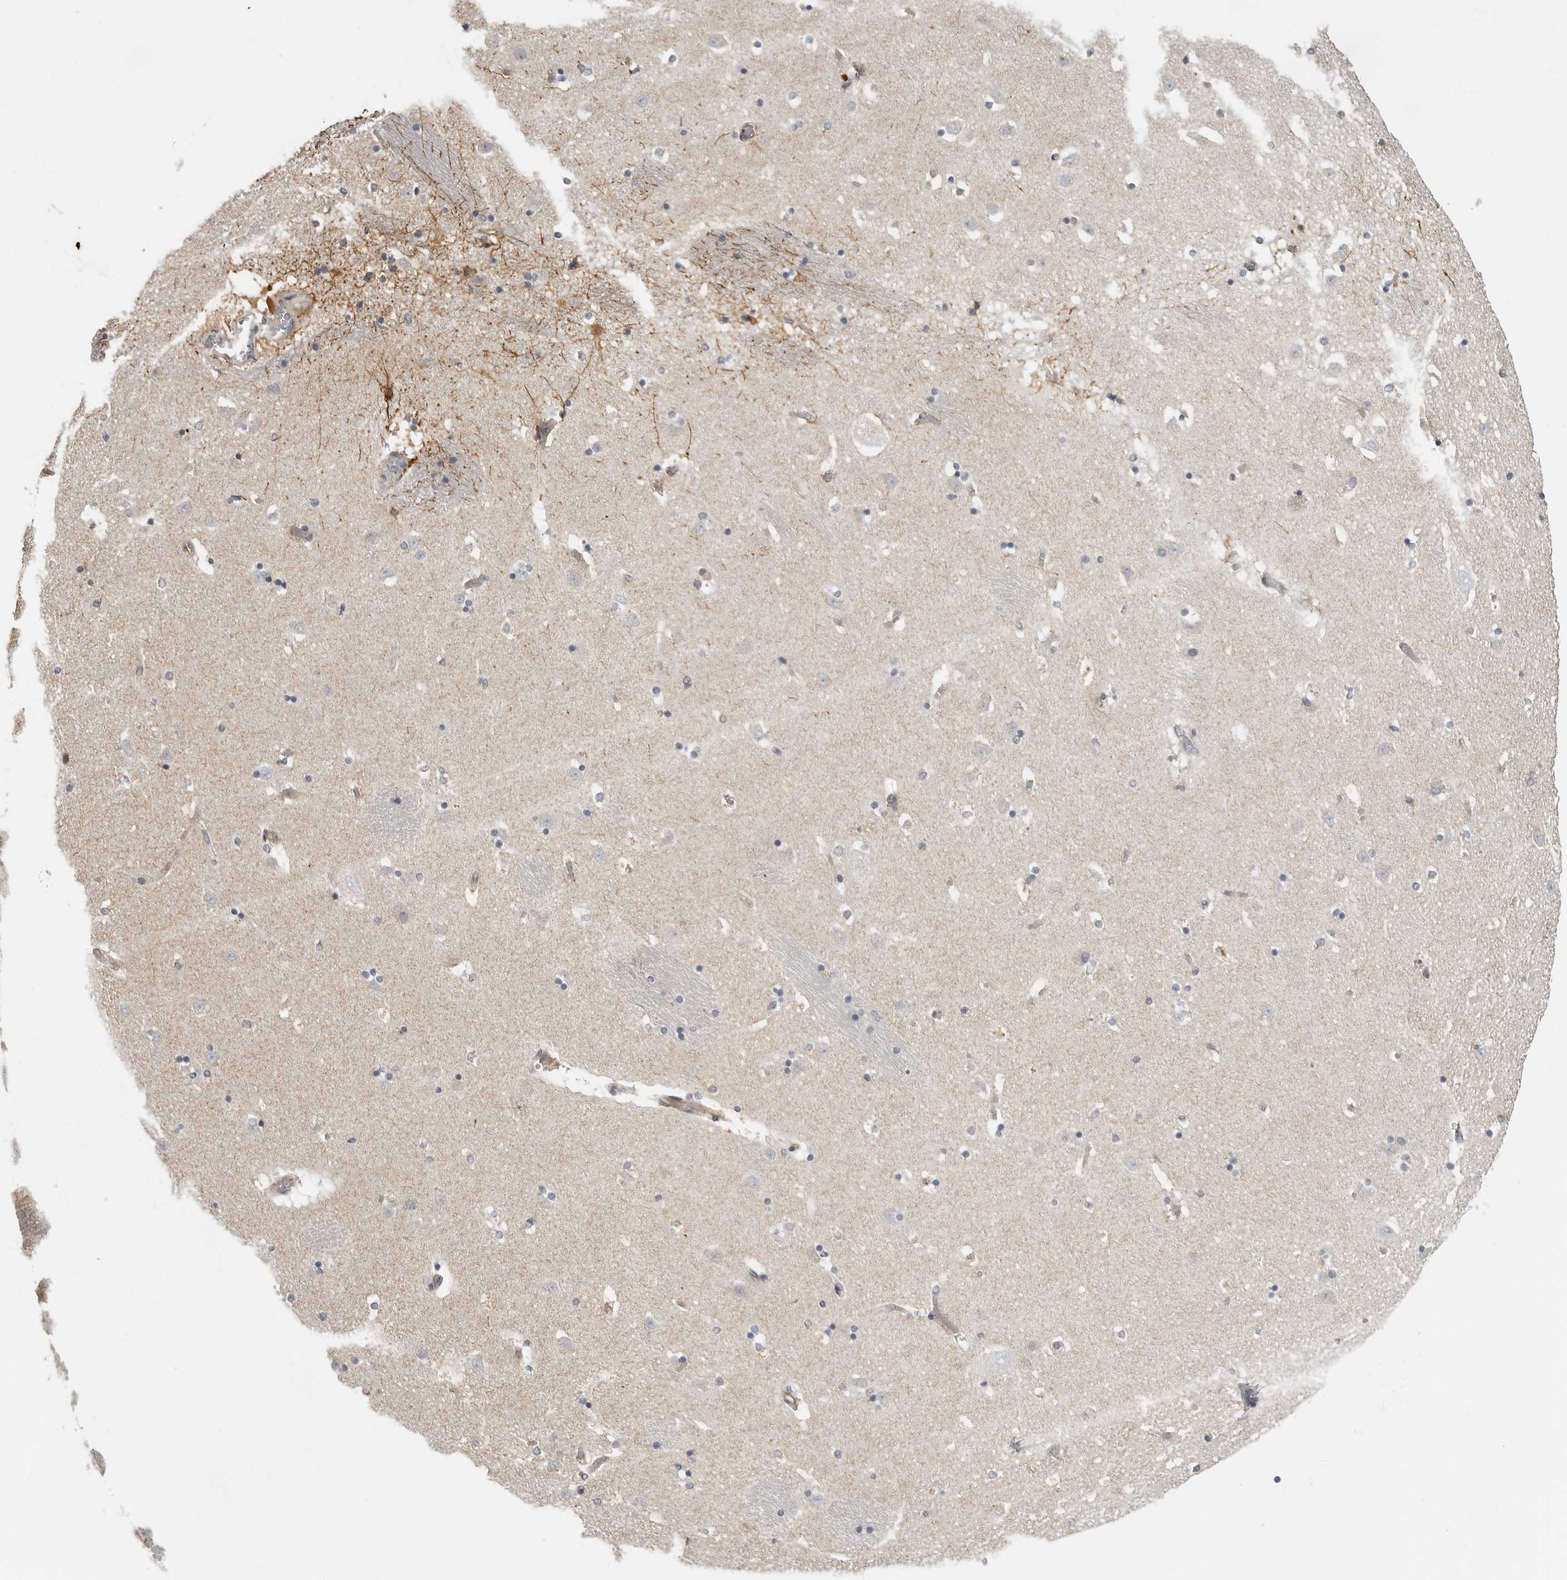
{"staining": {"intensity": "strong", "quantity": "<25%", "location": "cytoplasmic/membranous"}, "tissue": "caudate", "cell_type": "Glial cells", "image_type": "normal", "snomed": [{"axis": "morphology", "description": "Normal tissue, NOS"}, {"axis": "topography", "description": "Lateral ventricle wall"}], "caption": "An image of human caudate stained for a protein reveals strong cytoplasmic/membranous brown staining in glial cells. The staining was performed using DAB to visualize the protein expression in brown, while the nuclei were stained in blue with hematoxylin (Magnification: 20x).", "gene": "RXFP3", "patient": {"sex": "male", "age": 45}}